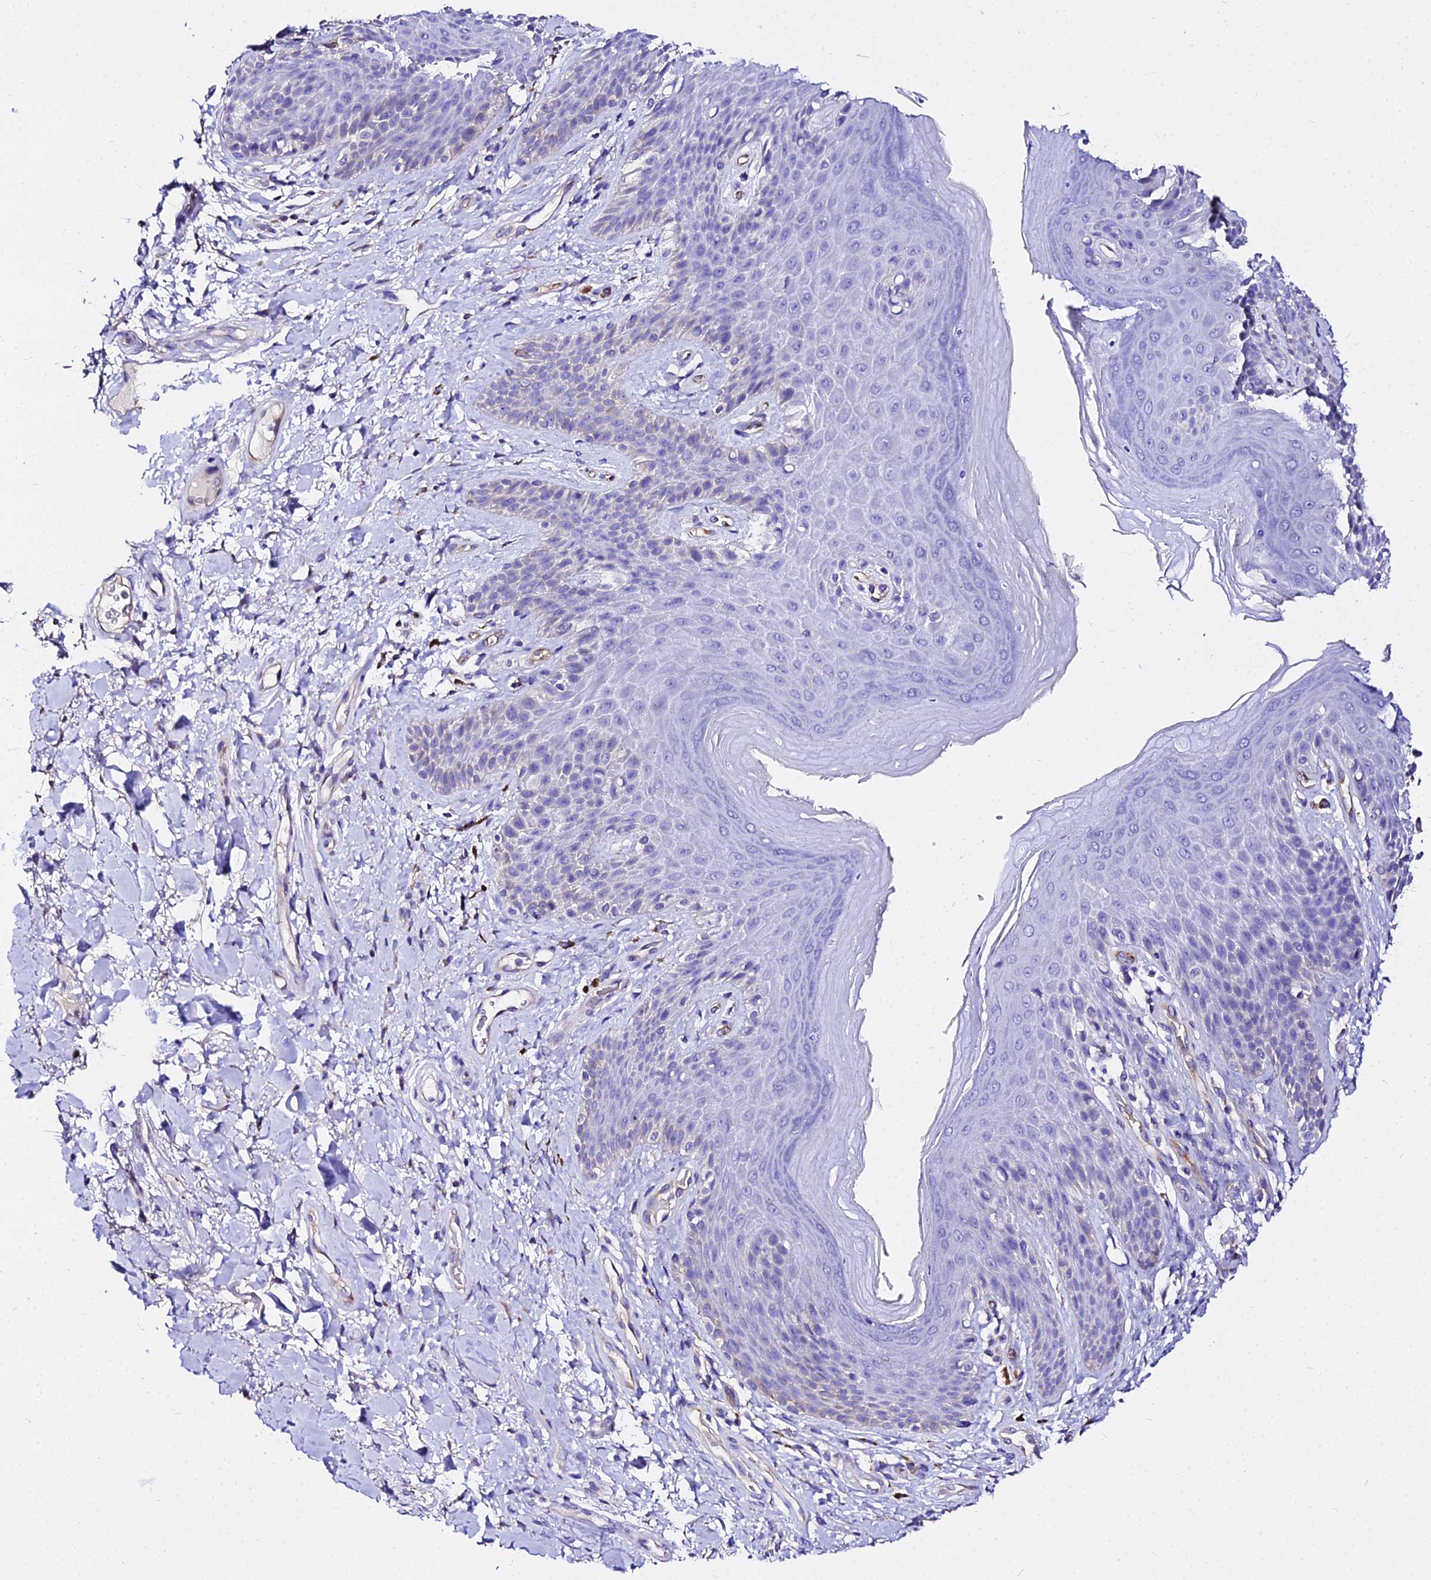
{"staining": {"intensity": "strong", "quantity": "<25%", "location": "cytoplasmic/membranous"}, "tissue": "skin", "cell_type": "Epidermal cells", "image_type": "normal", "snomed": [{"axis": "morphology", "description": "Normal tissue, NOS"}, {"axis": "topography", "description": "Anal"}], "caption": "DAB (3,3'-diaminobenzidine) immunohistochemical staining of benign human skin shows strong cytoplasmic/membranous protein staining in about <25% of epidermal cells.", "gene": "DAW1", "patient": {"sex": "female", "age": 89}}